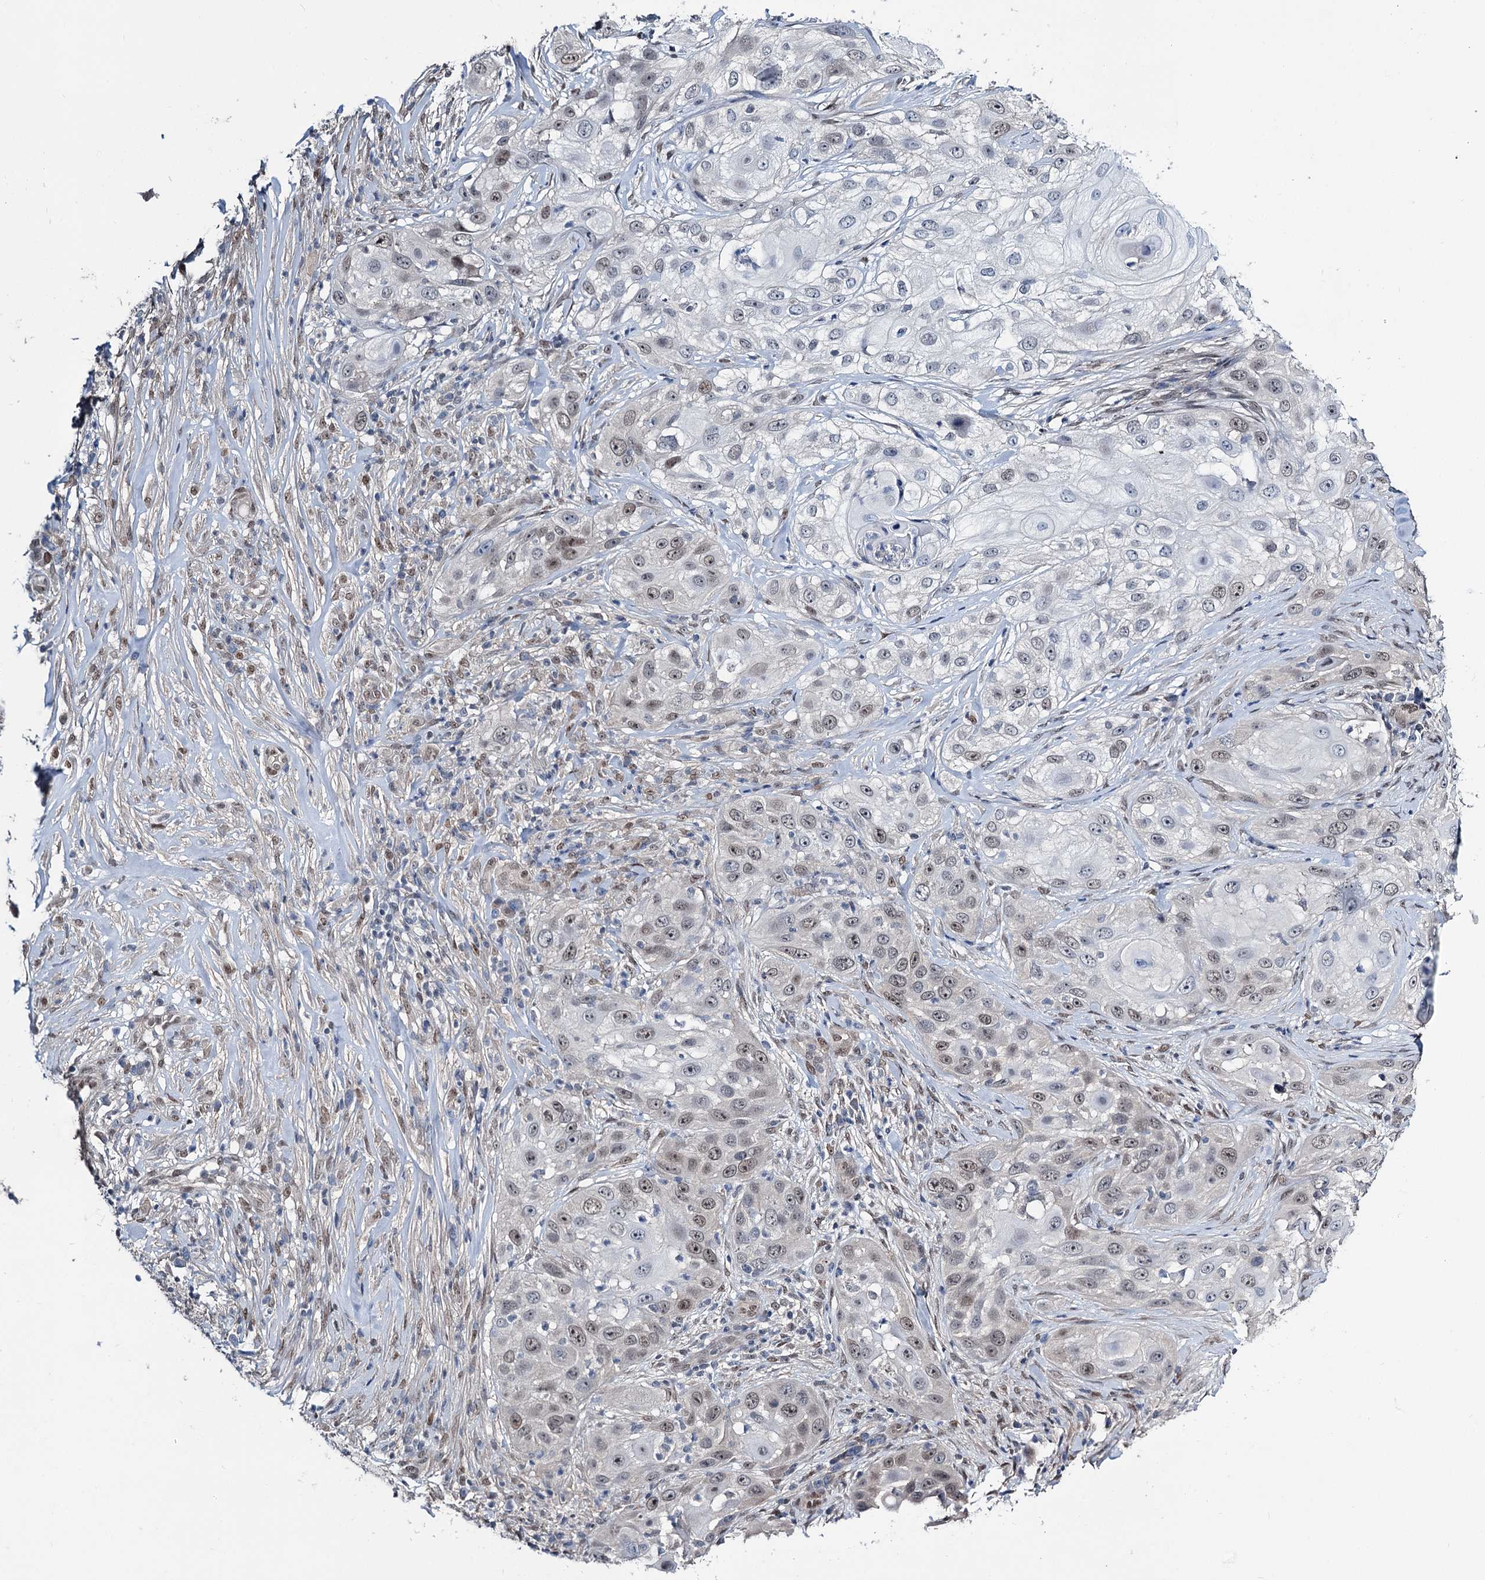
{"staining": {"intensity": "weak", "quantity": "25%-75%", "location": "nuclear"}, "tissue": "skin cancer", "cell_type": "Tumor cells", "image_type": "cancer", "snomed": [{"axis": "morphology", "description": "Squamous cell carcinoma, NOS"}, {"axis": "topography", "description": "Skin"}], "caption": "Protein expression analysis of human skin cancer reveals weak nuclear positivity in approximately 25%-75% of tumor cells.", "gene": "DCUN1D4", "patient": {"sex": "female", "age": 44}}